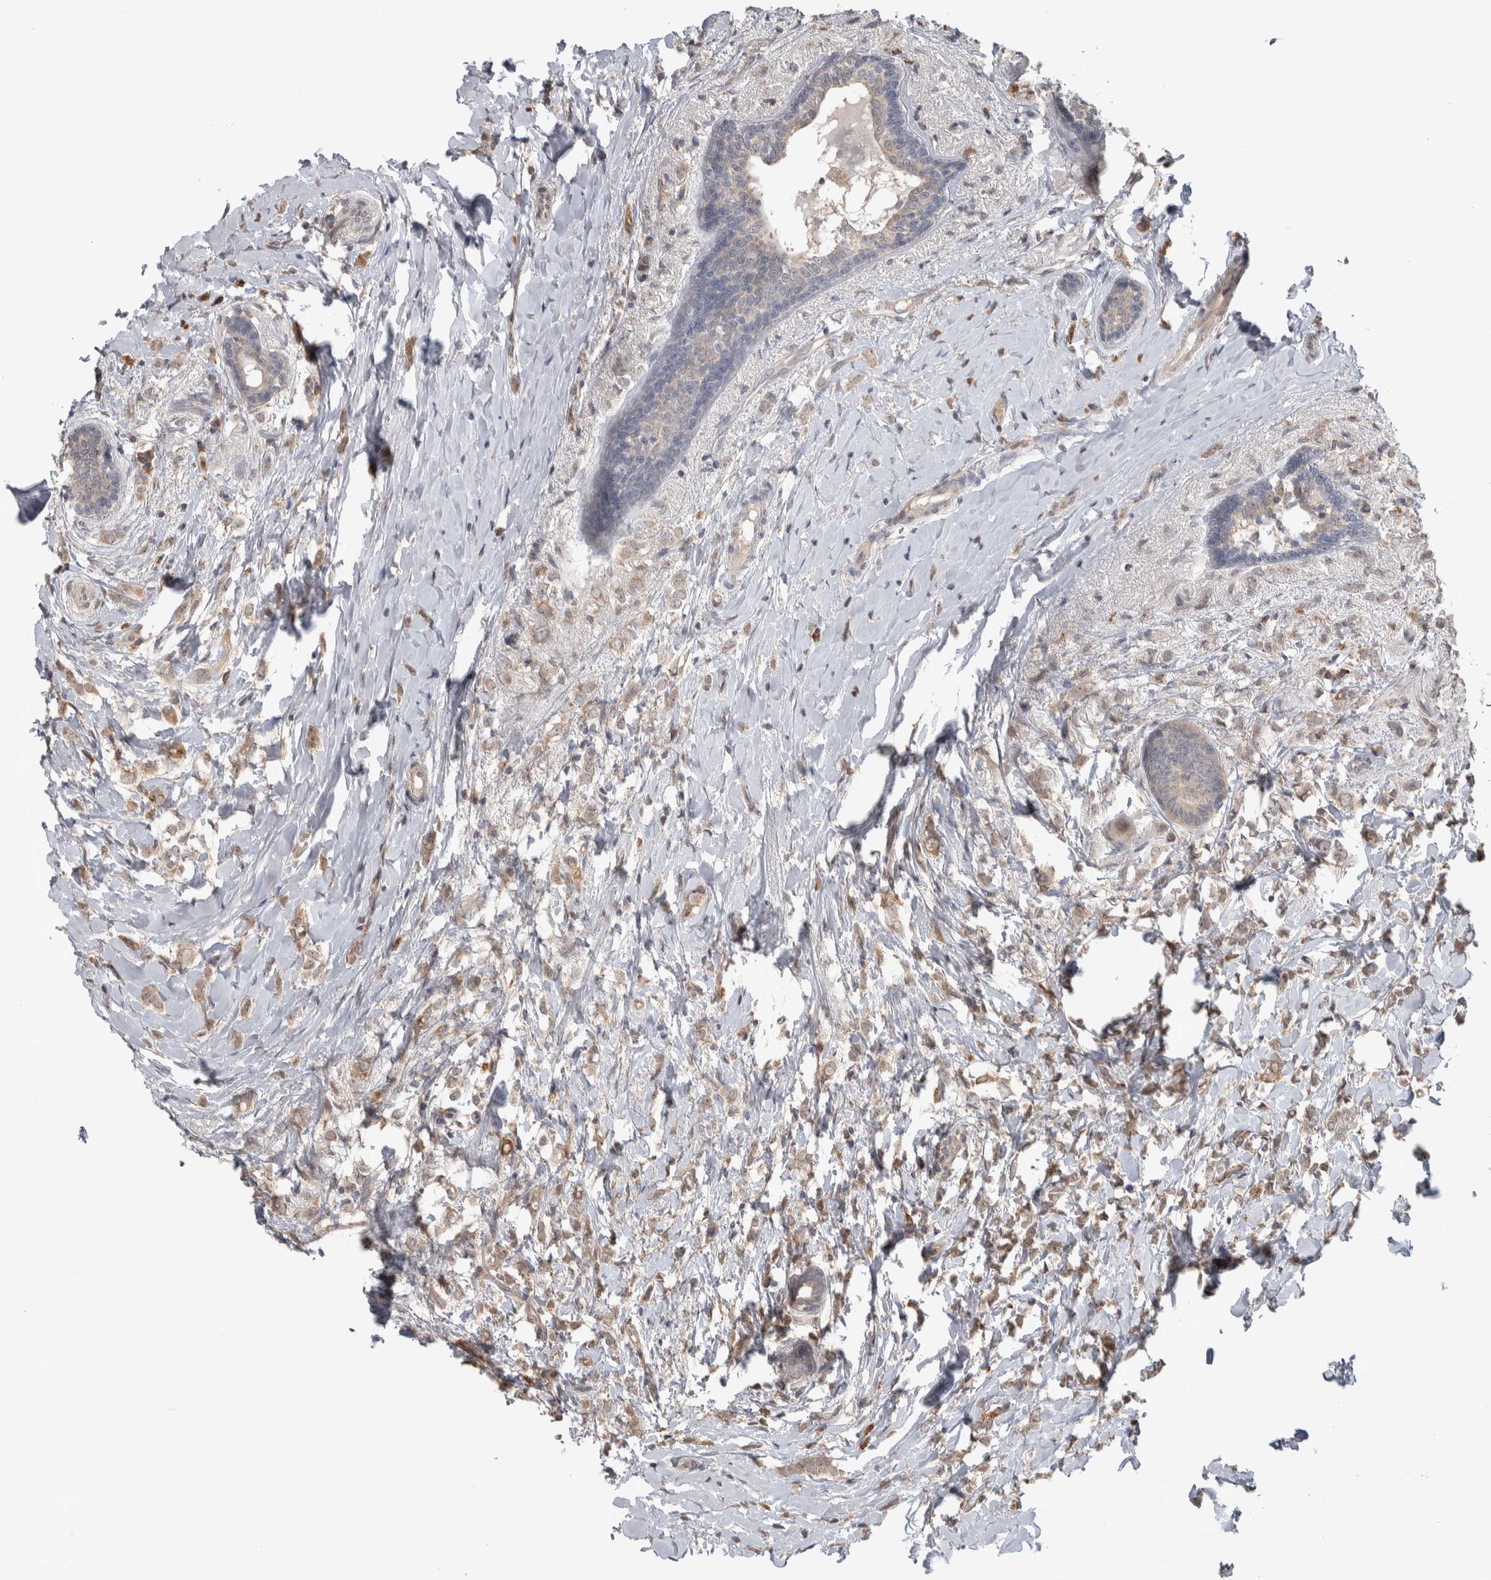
{"staining": {"intensity": "weak", "quantity": ">75%", "location": "cytoplasmic/membranous"}, "tissue": "breast cancer", "cell_type": "Tumor cells", "image_type": "cancer", "snomed": [{"axis": "morphology", "description": "Normal tissue, NOS"}, {"axis": "morphology", "description": "Lobular carcinoma"}, {"axis": "topography", "description": "Breast"}], "caption": "Lobular carcinoma (breast) tissue shows weak cytoplasmic/membranous positivity in approximately >75% of tumor cells", "gene": "CUL2", "patient": {"sex": "female", "age": 47}}